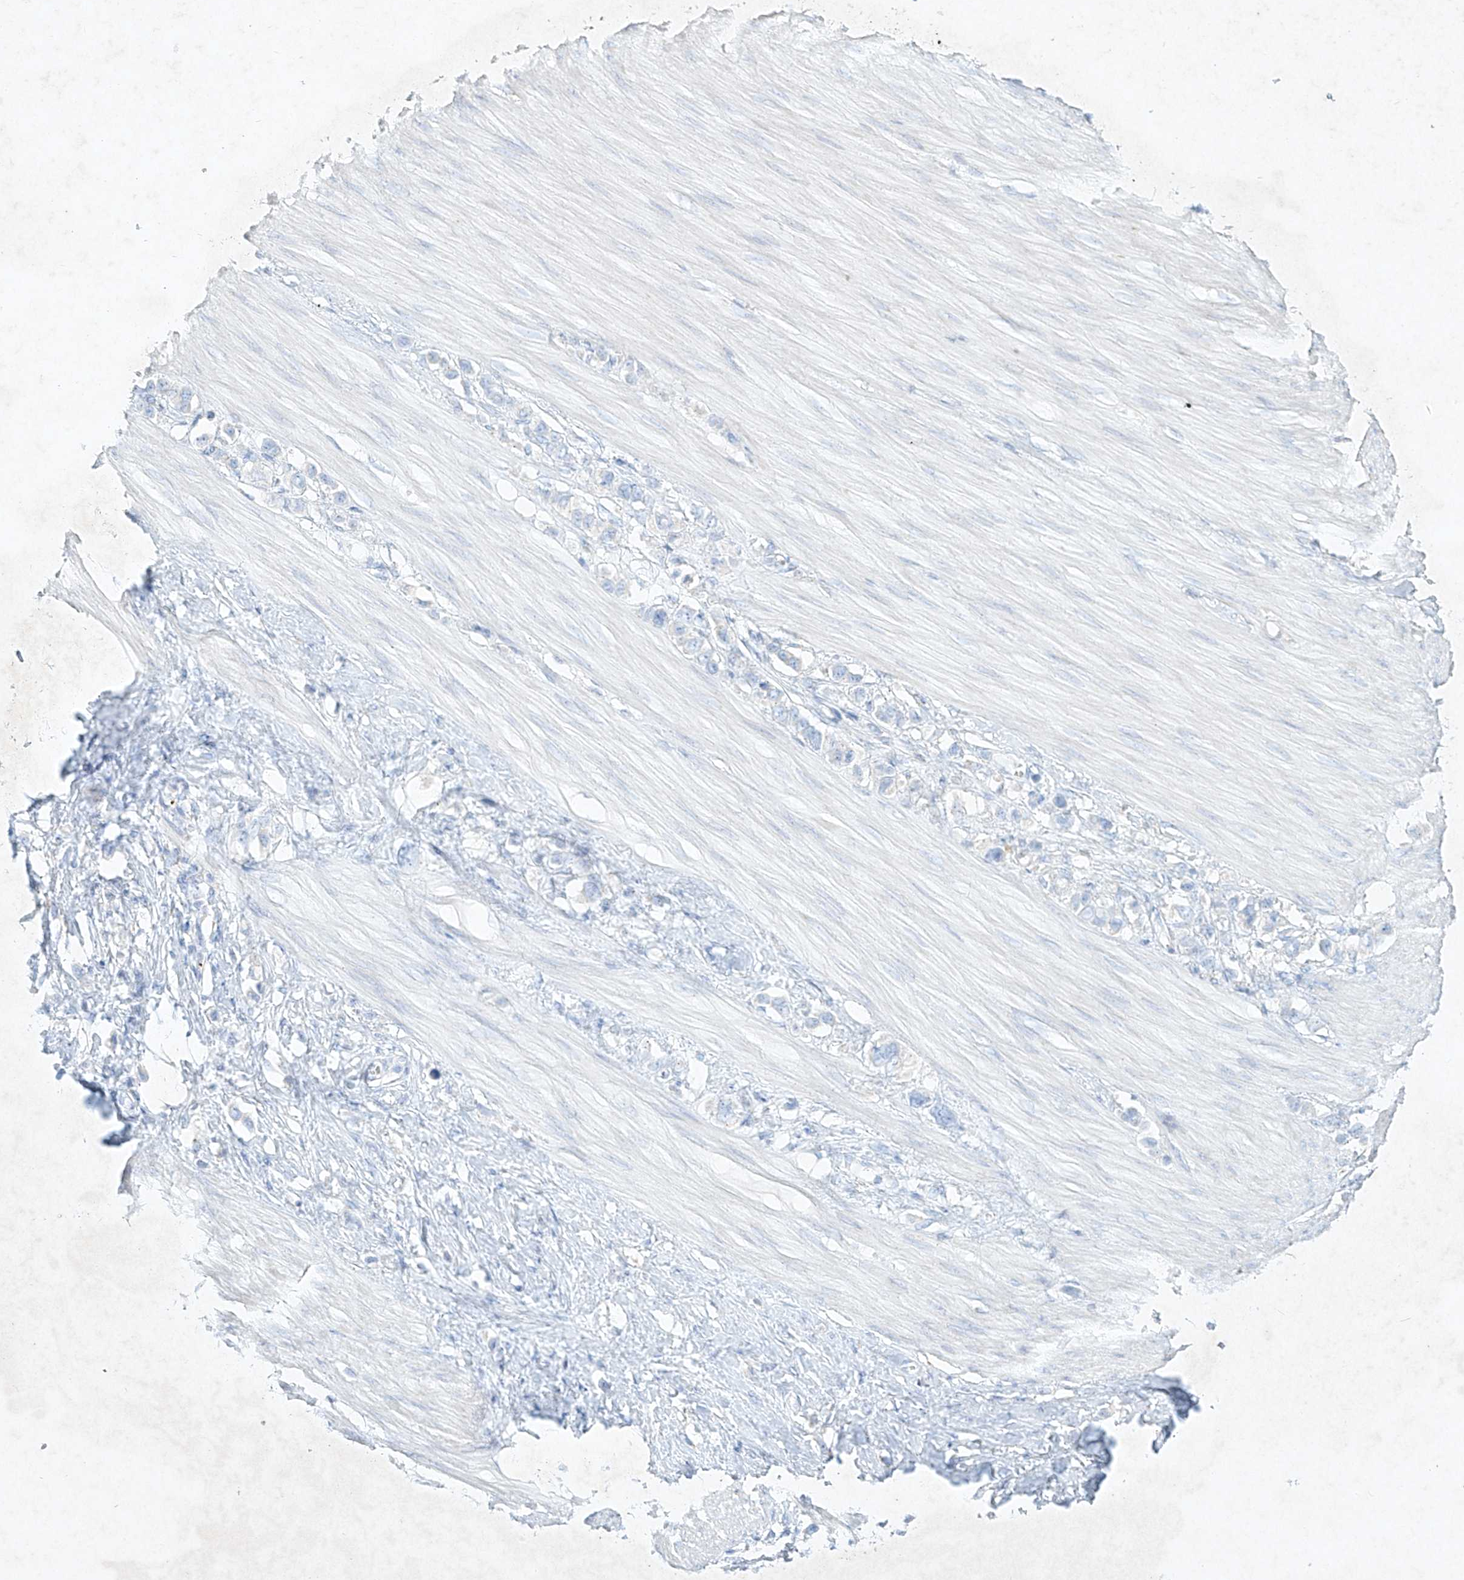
{"staining": {"intensity": "negative", "quantity": "none", "location": "none"}, "tissue": "stomach cancer", "cell_type": "Tumor cells", "image_type": "cancer", "snomed": [{"axis": "morphology", "description": "Adenocarcinoma, NOS"}, {"axis": "topography", "description": "Stomach"}], "caption": "Protein analysis of adenocarcinoma (stomach) demonstrates no significant expression in tumor cells.", "gene": "PLEK", "patient": {"sex": "female", "age": 65}}